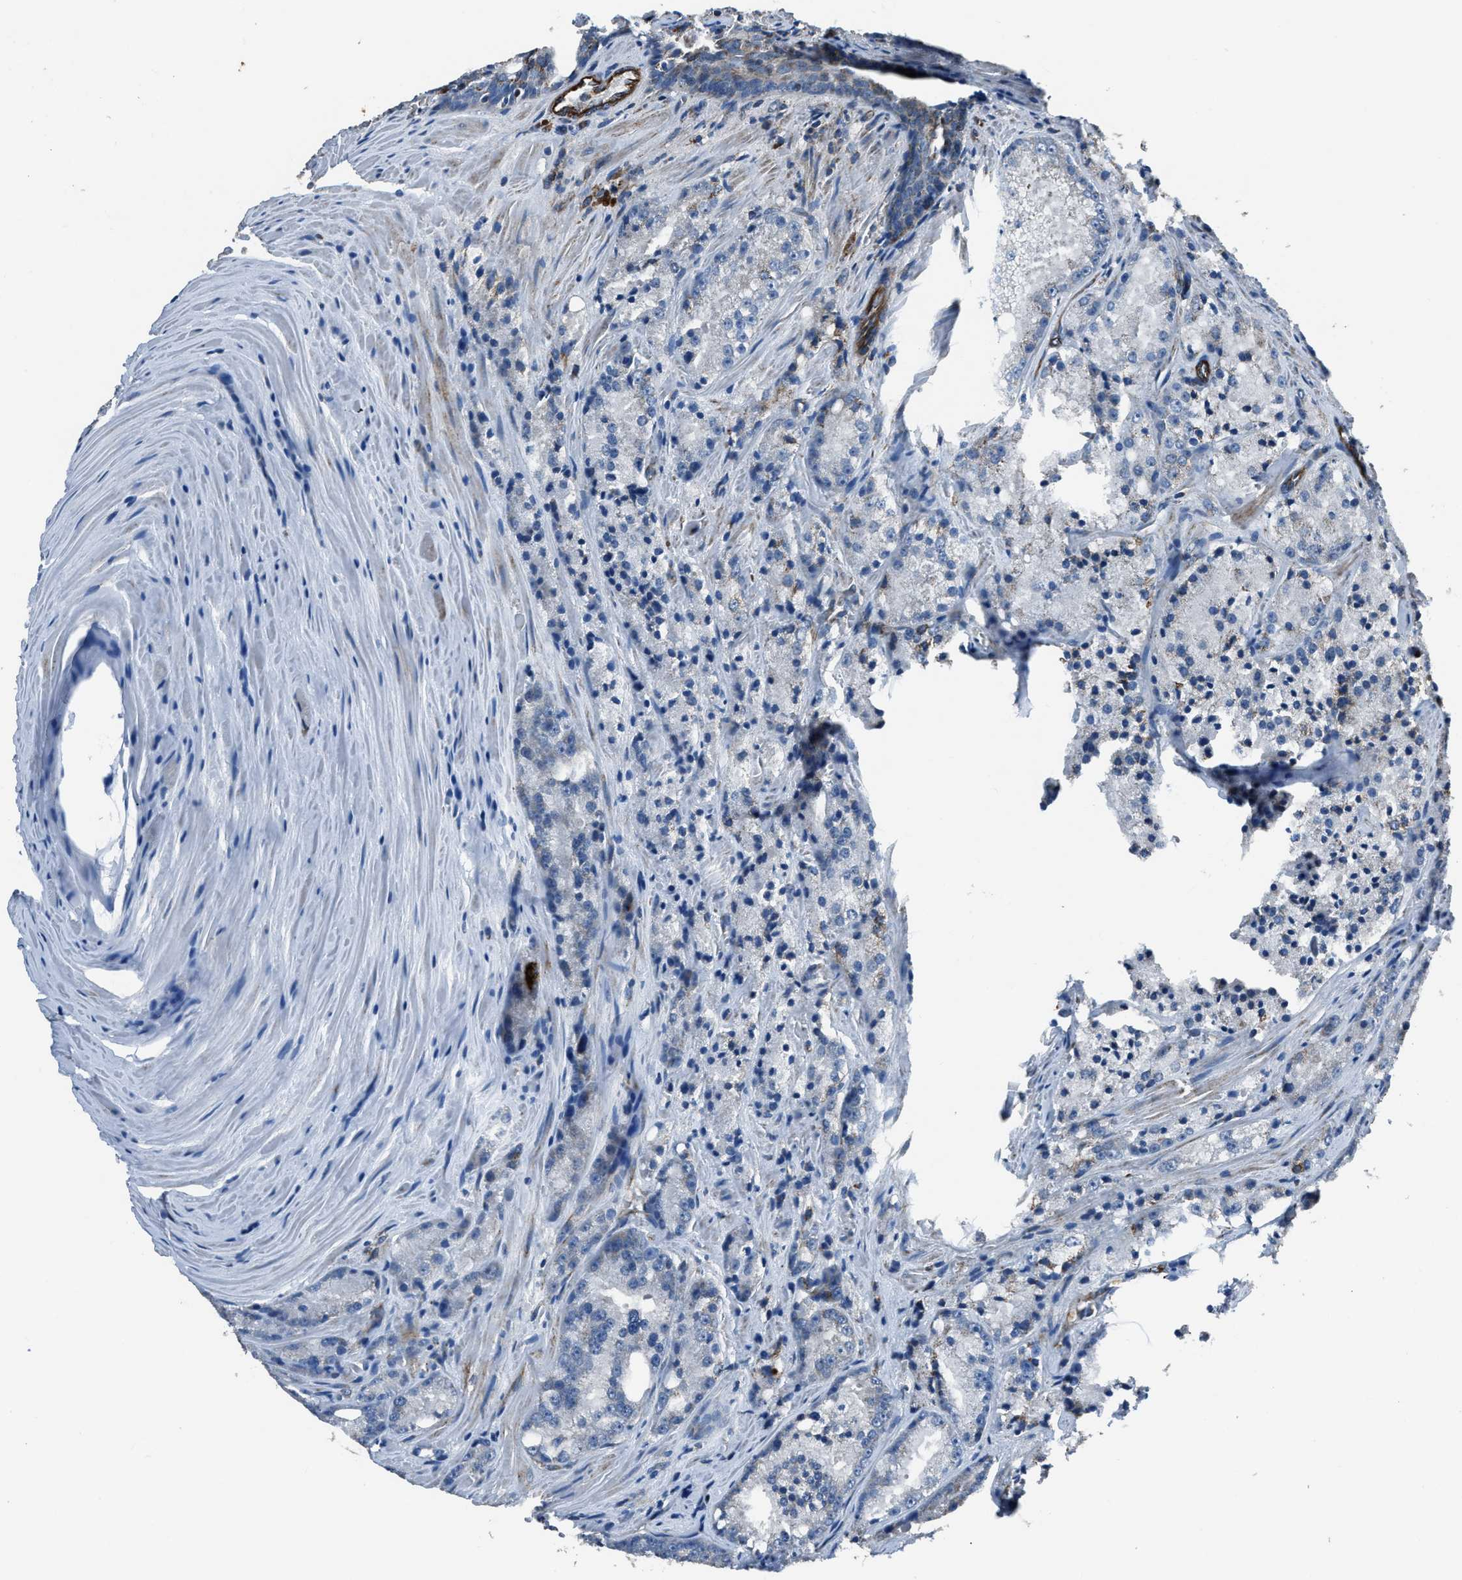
{"staining": {"intensity": "negative", "quantity": "none", "location": "none"}, "tissue": "prostate cancer", "cell_type": "Tumor cells", "image_type": "cancer", "snomed": [{"axis": "morphology", "description": "Adenocarcinoma, Low grade"}, {"axis": "topography", "description": "Prostate"}], "caption": "This photomicrograph is of prostate cancer (low-grade adenocarcinoma) stained with IHC to label a protein in brown with the nuclei are counter-stained blue. There is no expression in tumor cells.", "gene": "OGDH", "patient": {"sex": "male", "age": 64}}